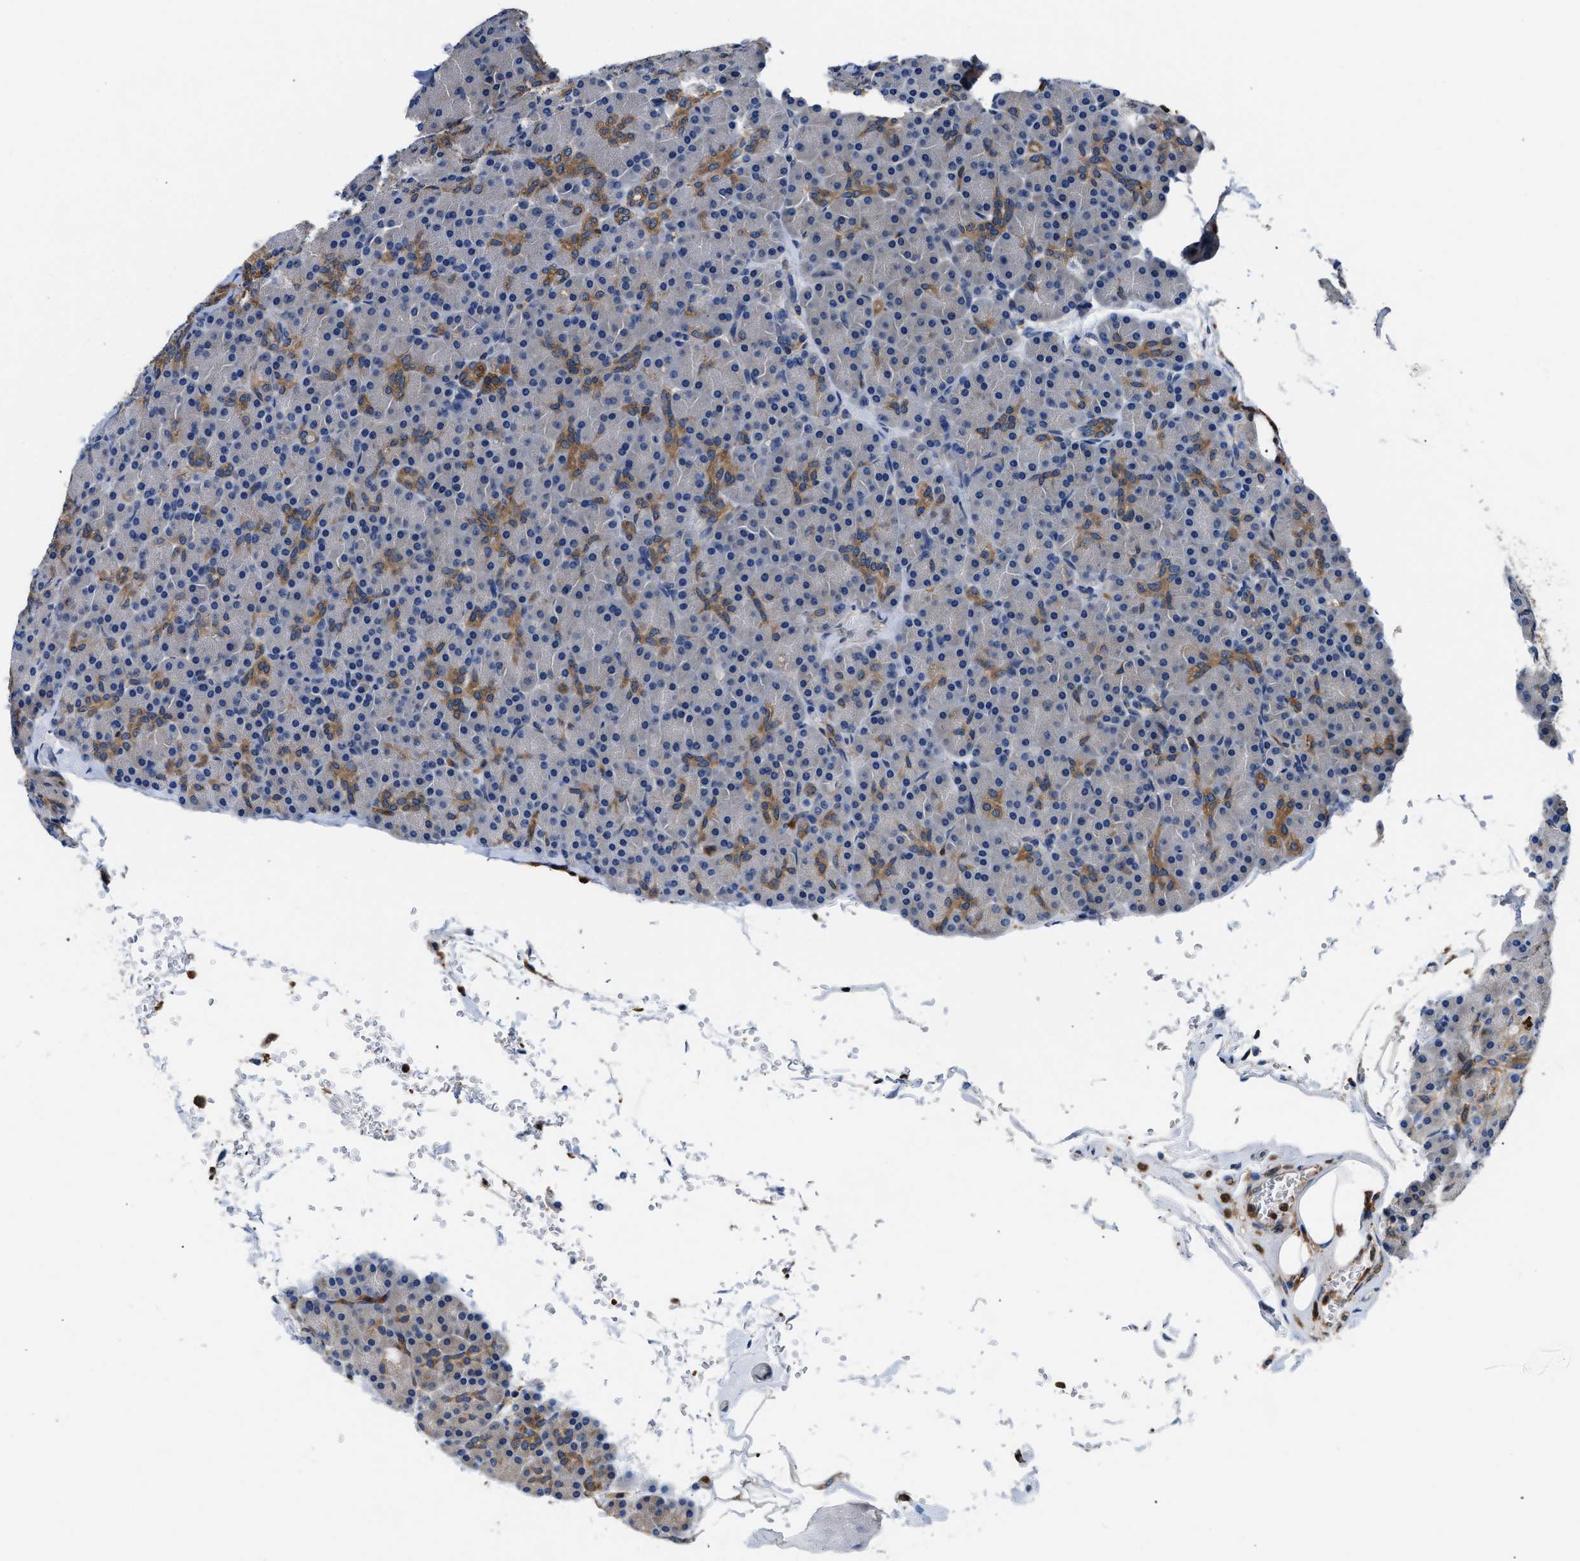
{"staining": {"intensity": "moderate", "quantity": "<25%", "location": "cytoplasmic/membranous"}, "tissue": "pancreas", "cell_type": "Exocrine glandular cells", "image_type": "normal", "snomed": [{"axis": "morphology", "description": "Normal tissue, NOS"}, {"axis": "topography", "description": "Pancreas"}], "caption": "A low amount of moderate cytoplasmic/membranous expression is present in about <25% of exocrine glandular cells in unremarkable pancreas.", "gene": "PKM", "patient": {"sex": "female", "age": 43}}